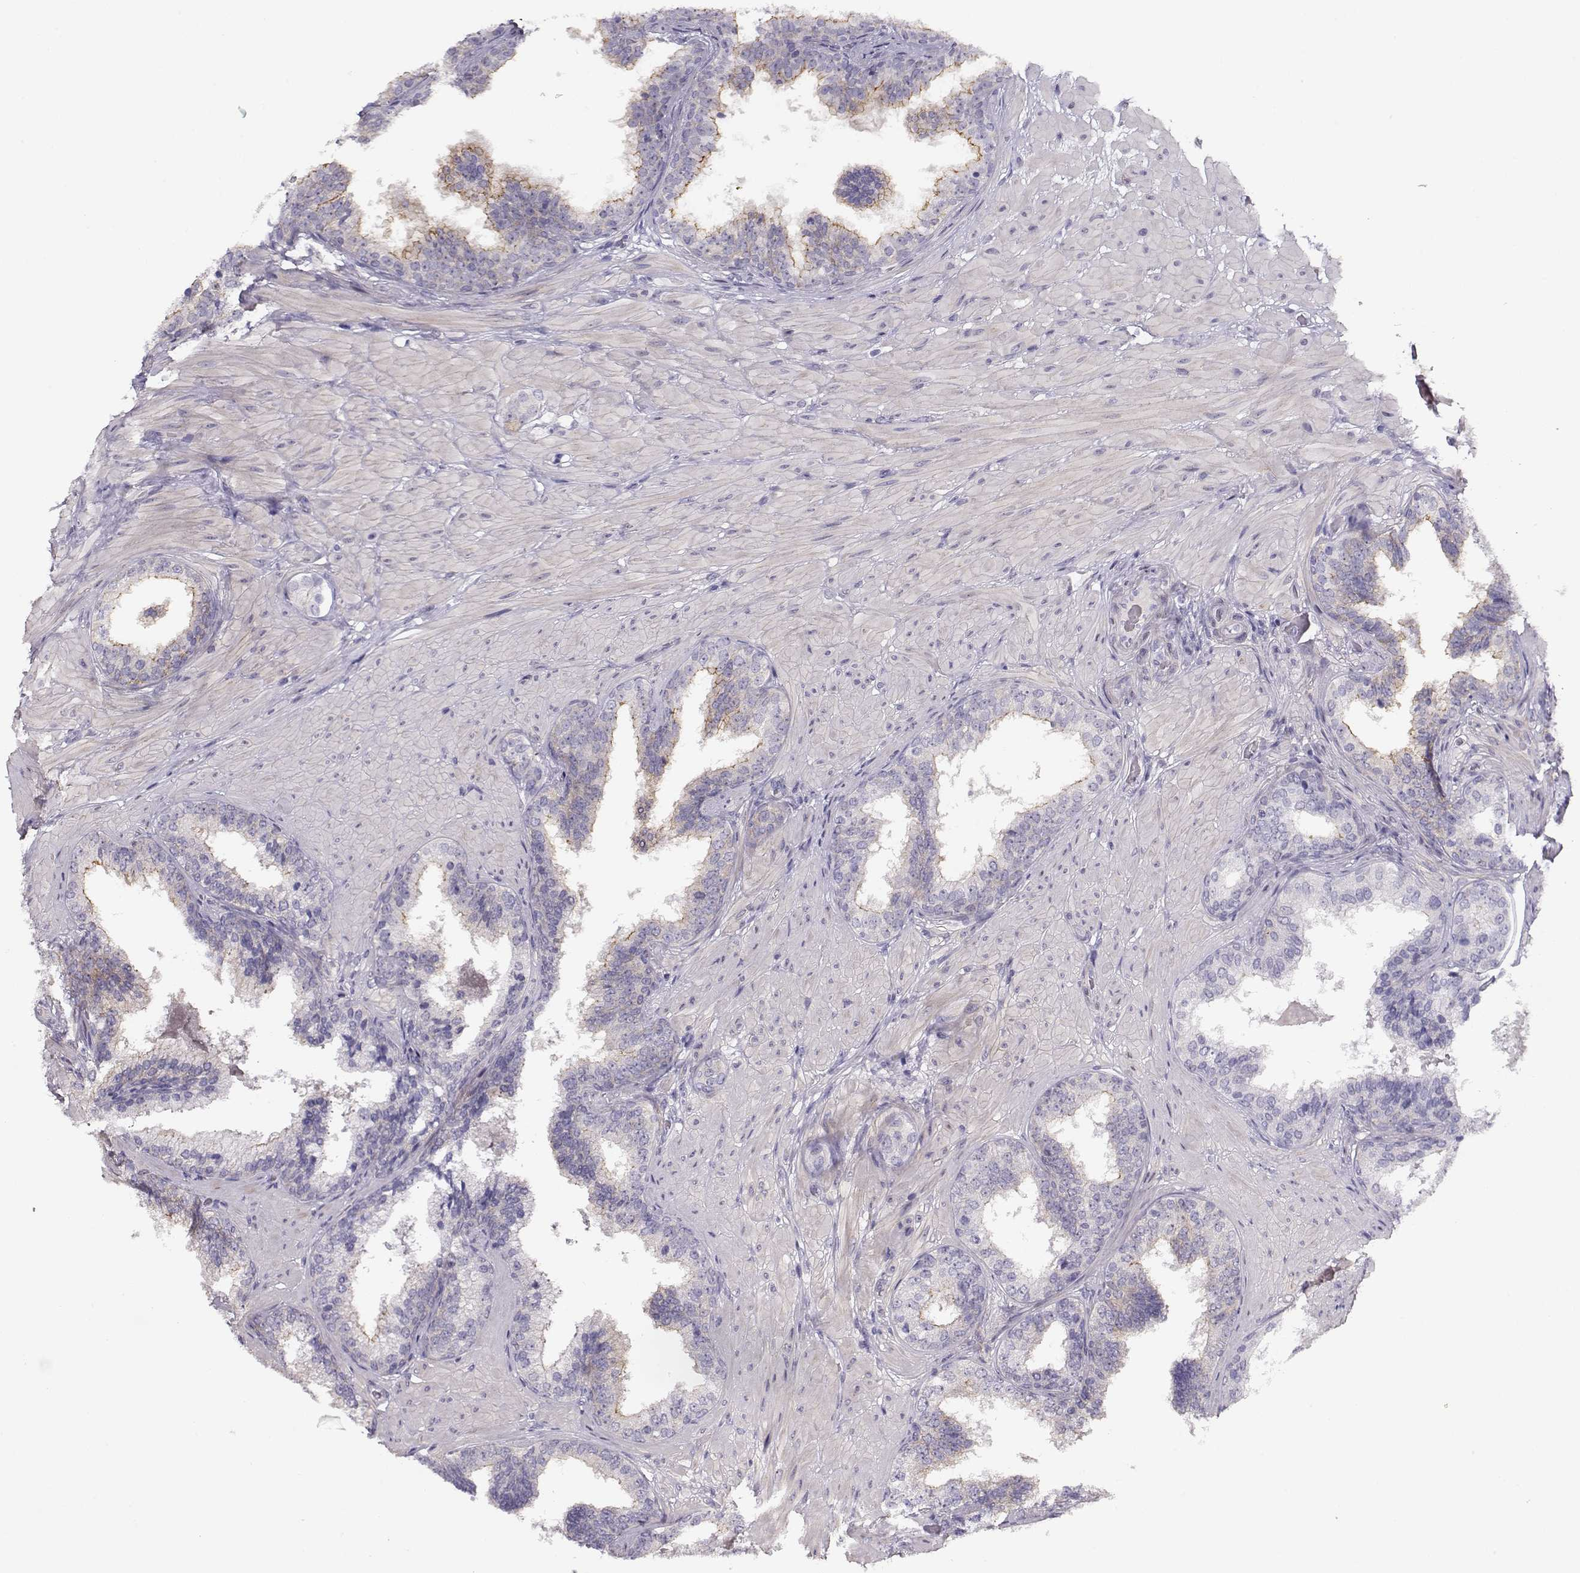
{"staining": {"intensity": "negative", "quantity": "none", "location": "none"}, "tissue": "prostate cancer", "cell_type": "Tumor cells", "image_type": "cancer", "snomed": [{"axis": "morphology", "description": "Adenocarcinoma, Low grade"}, {"axis": "topography", "description": "Prostate"}], "caption": "An immunohistochemistry (IHC) image of low-grade adenocarcinoma (prostate) is shown. There is no staining in tumor cells of low-grade adenocarcinoma (prostate).", "gene": "CRX", "patient": {"sex": "male", "age": 60}}